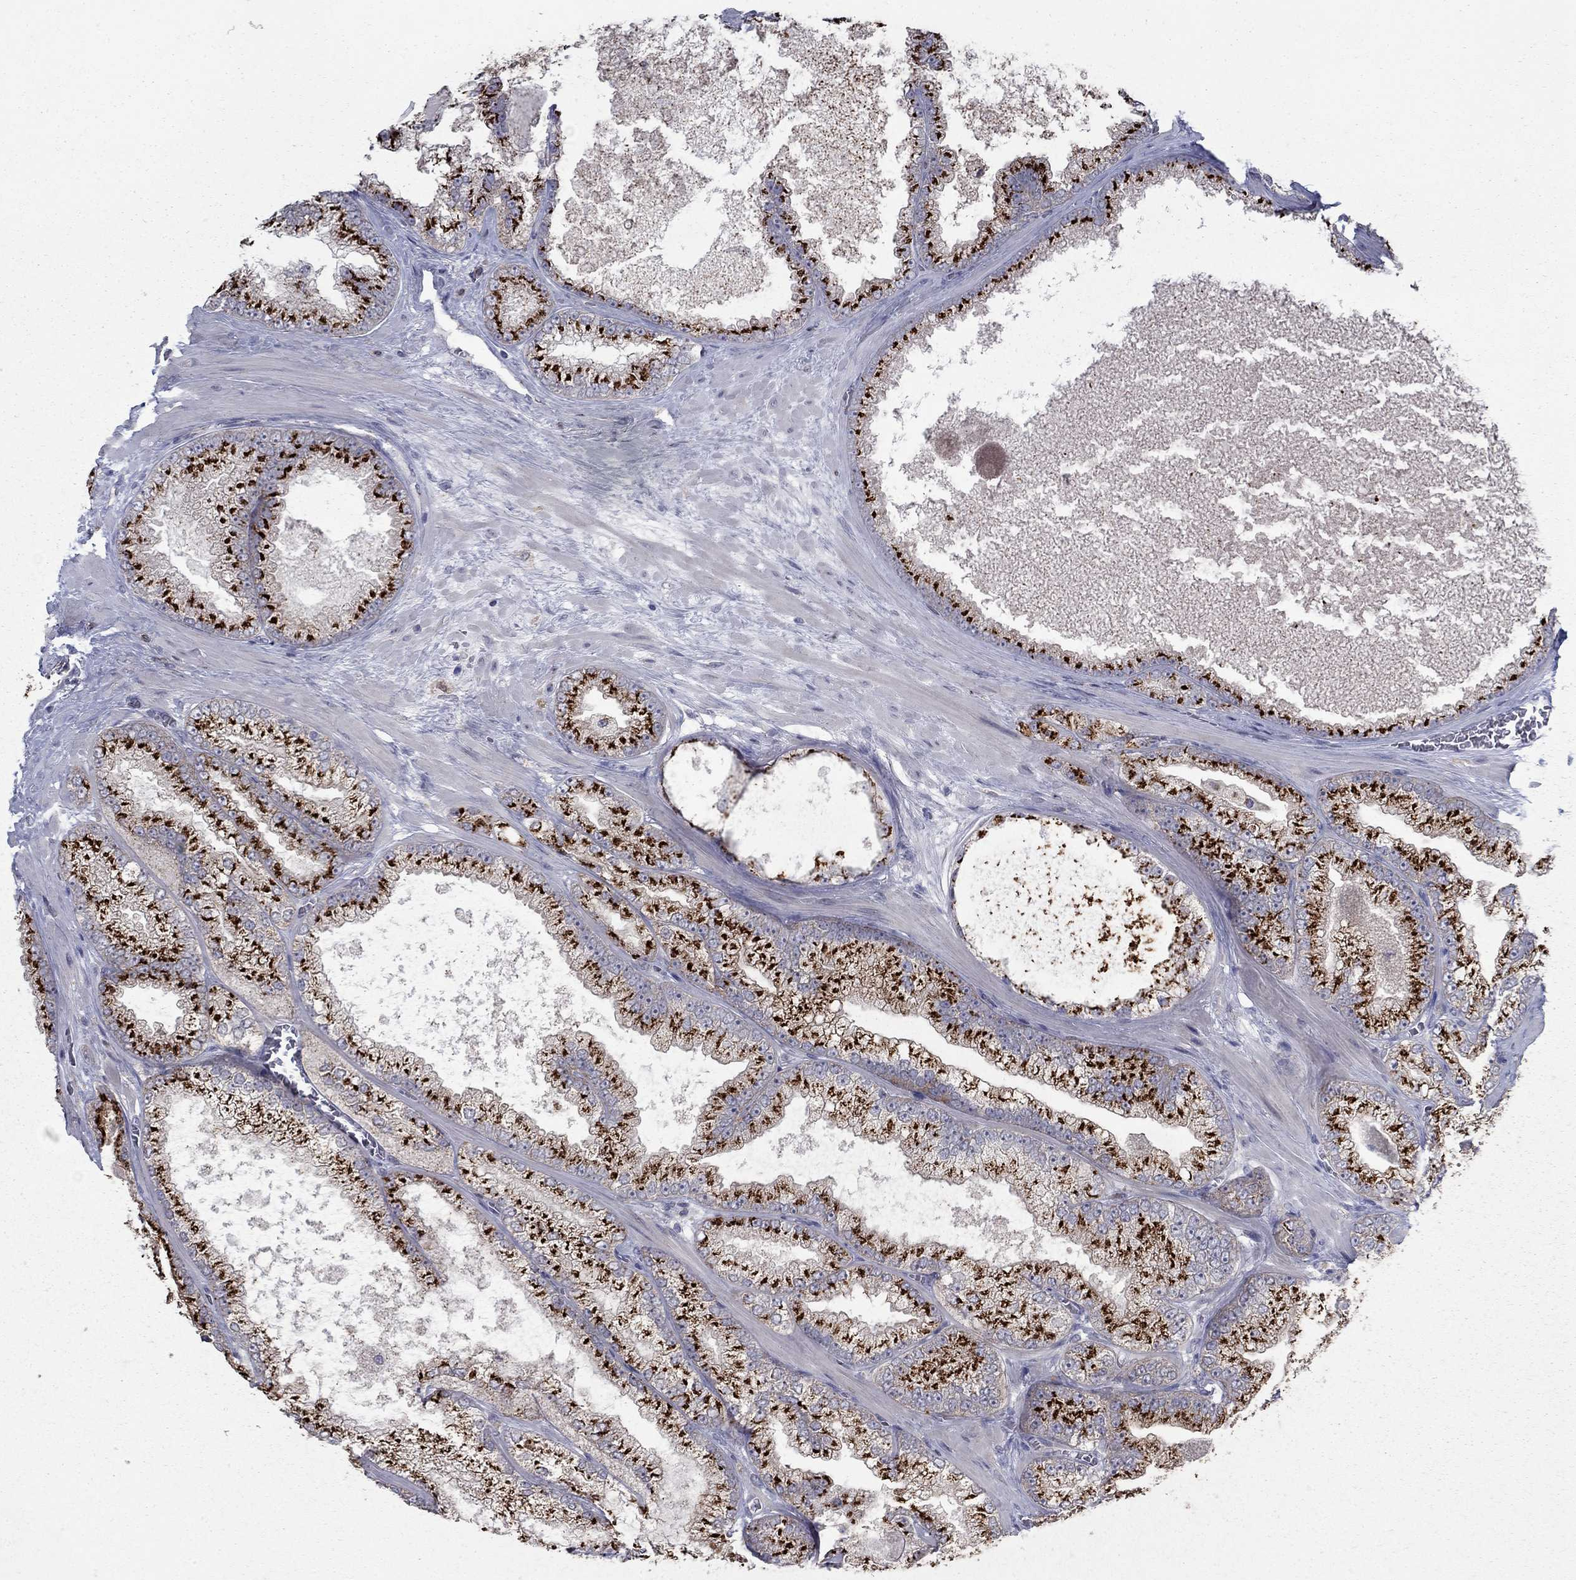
{"staining": {"intensity": "strong", "quantity": ">75%", "location": "cytoplasmic/membranous"}, "tissue": "prostate cancer", "cell_type": "Tumor cells", "image_type": "cancer", "snomed": [{"axis": "morphology", "description": "Adenocarcinoma, Low grade"}, {"axis": "topography", "description": "Prostate"}], "caption": "Protein staining by immunohistochemistry exhibits strong cytoplasmic/membranous expression in approximately >75% of tumor cells in prostate cancer.", "gene": "KIAA0319L", "patient": {"sex": "male", "age": 57}}